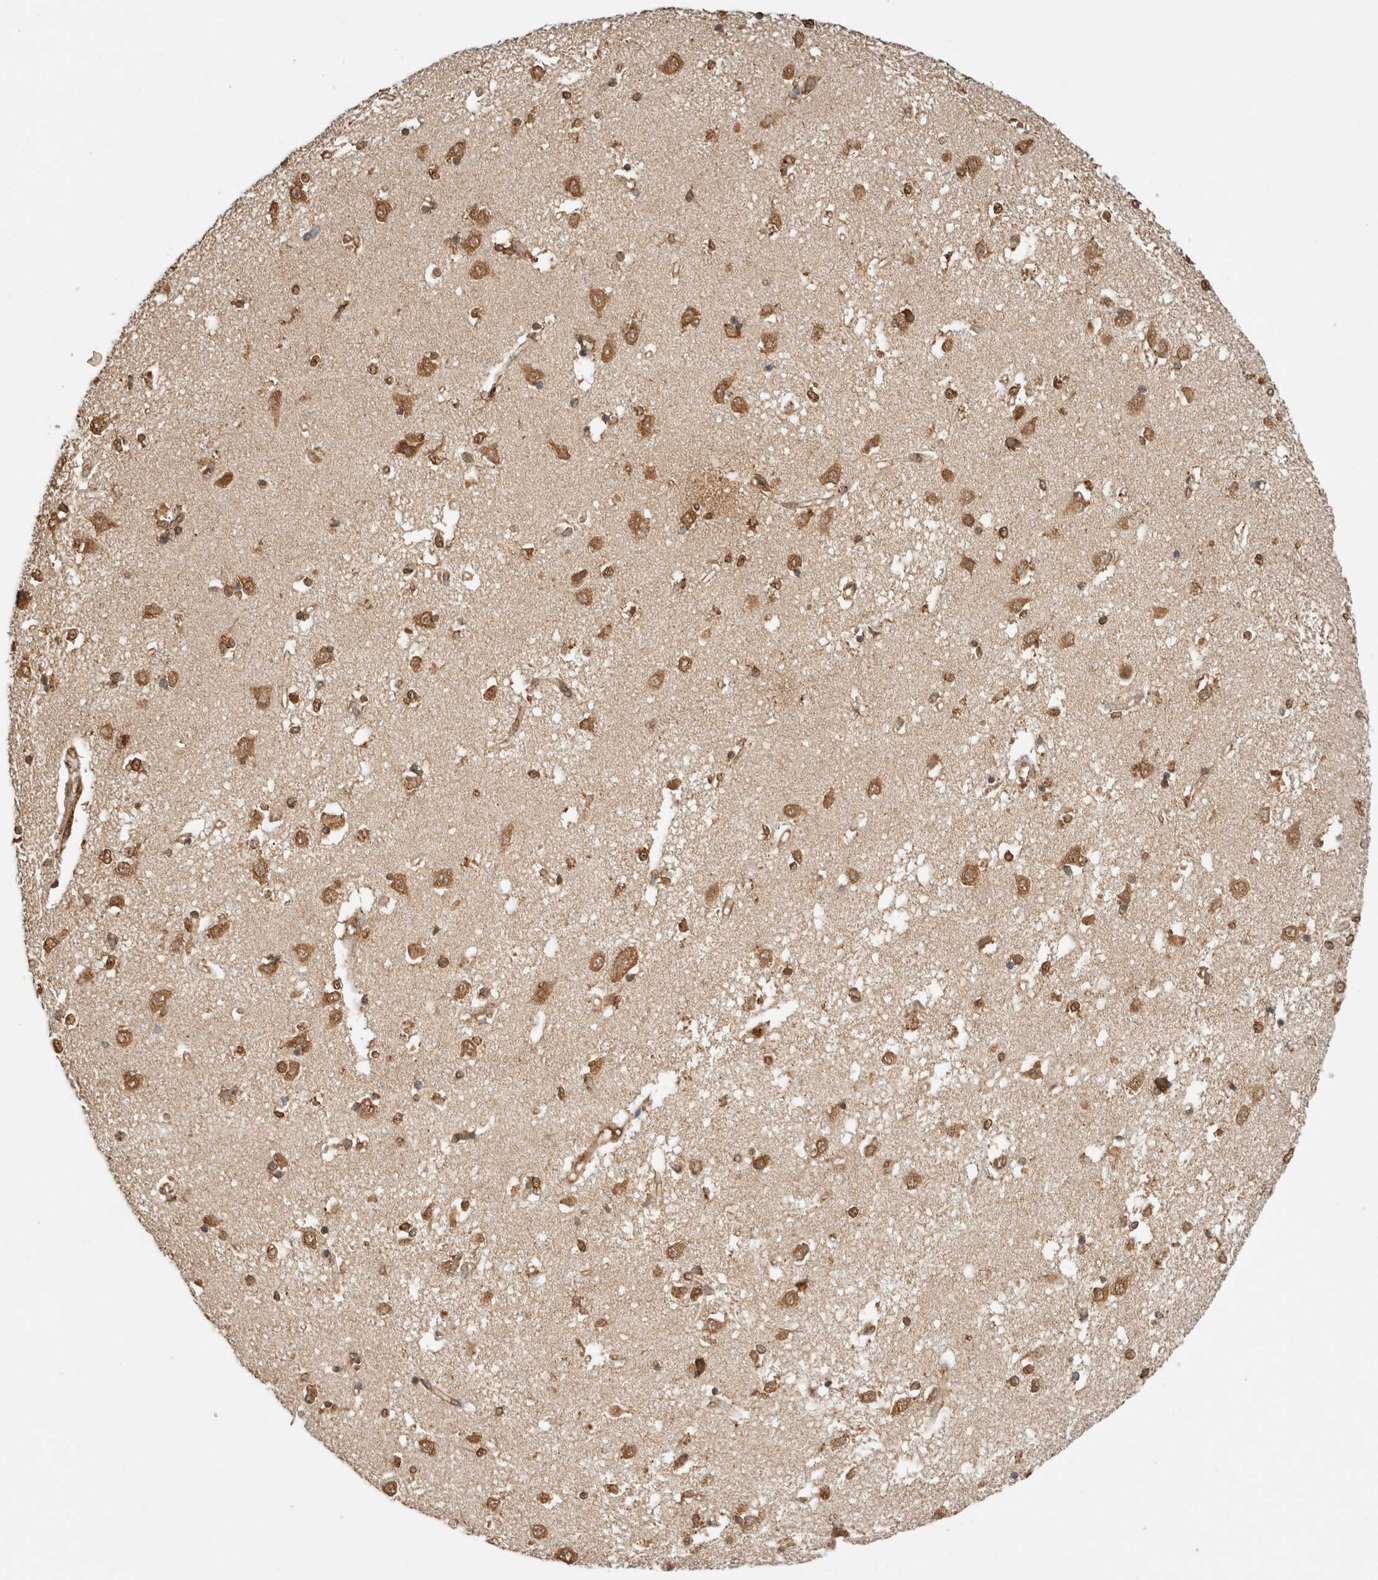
{"staining": {"intensity": "moderate", "quantity": ">75%", "location": "cytoplasmic/membranous"}, "tissue": "caudate", "cell_type": "Glial cells", "image_type": "normal", "snomed": [{"axis": "morphology", "description": "Normal tissue, NOS"}, {"axis": "topography", "description": "Lateral ventricle wall"}], "caption": "Moderate cytoplasmic/membranous expression for a protein is seen in about >75% of glial cells of benign caudate using IHC.", "gene": "ERAP1", "patient": {"sex": "male", "age": 45}}